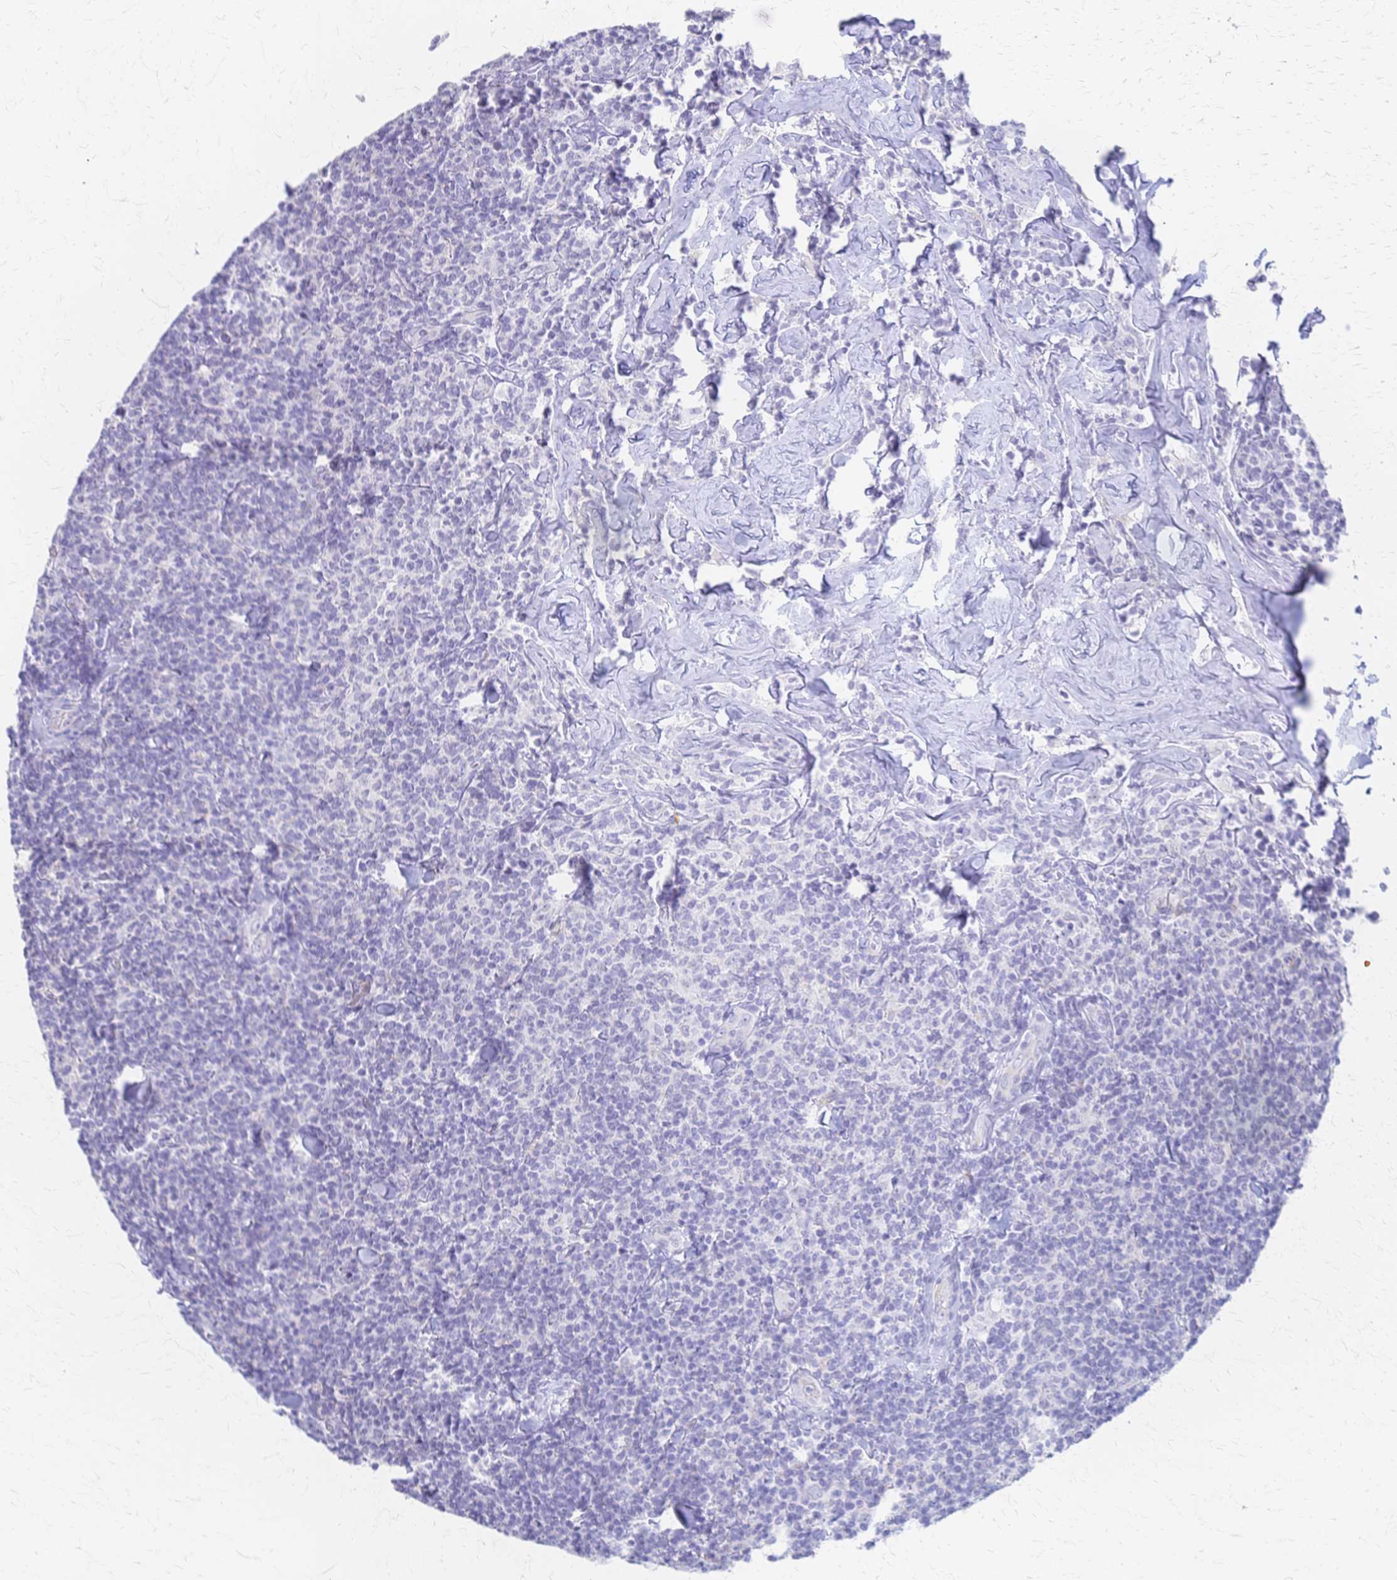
{"staining": {"intensity": "negative", "quantity": "none", "location": "none"}, "tissue": "lymphoma", "cell_type": "Tumor cells", "image_type": "cancer", "snomed": [{"axis": "morphology", "description": "Malignant lymphoma, non-Hodgkin's type, Low grade"}, {"axis": "topography", "description": "Lymph node"}], "caption": "IHC of low-grade malignant lymphoma, non-Hodgkin's type shows no expression in tumor cells. (DAB (3,3'-diaminobenzidine) immunohistochemistry (IHC) with hematoxylin counter stain).", "gene": "CYB5A", "patient": {"sex": "female", "age": 56}}